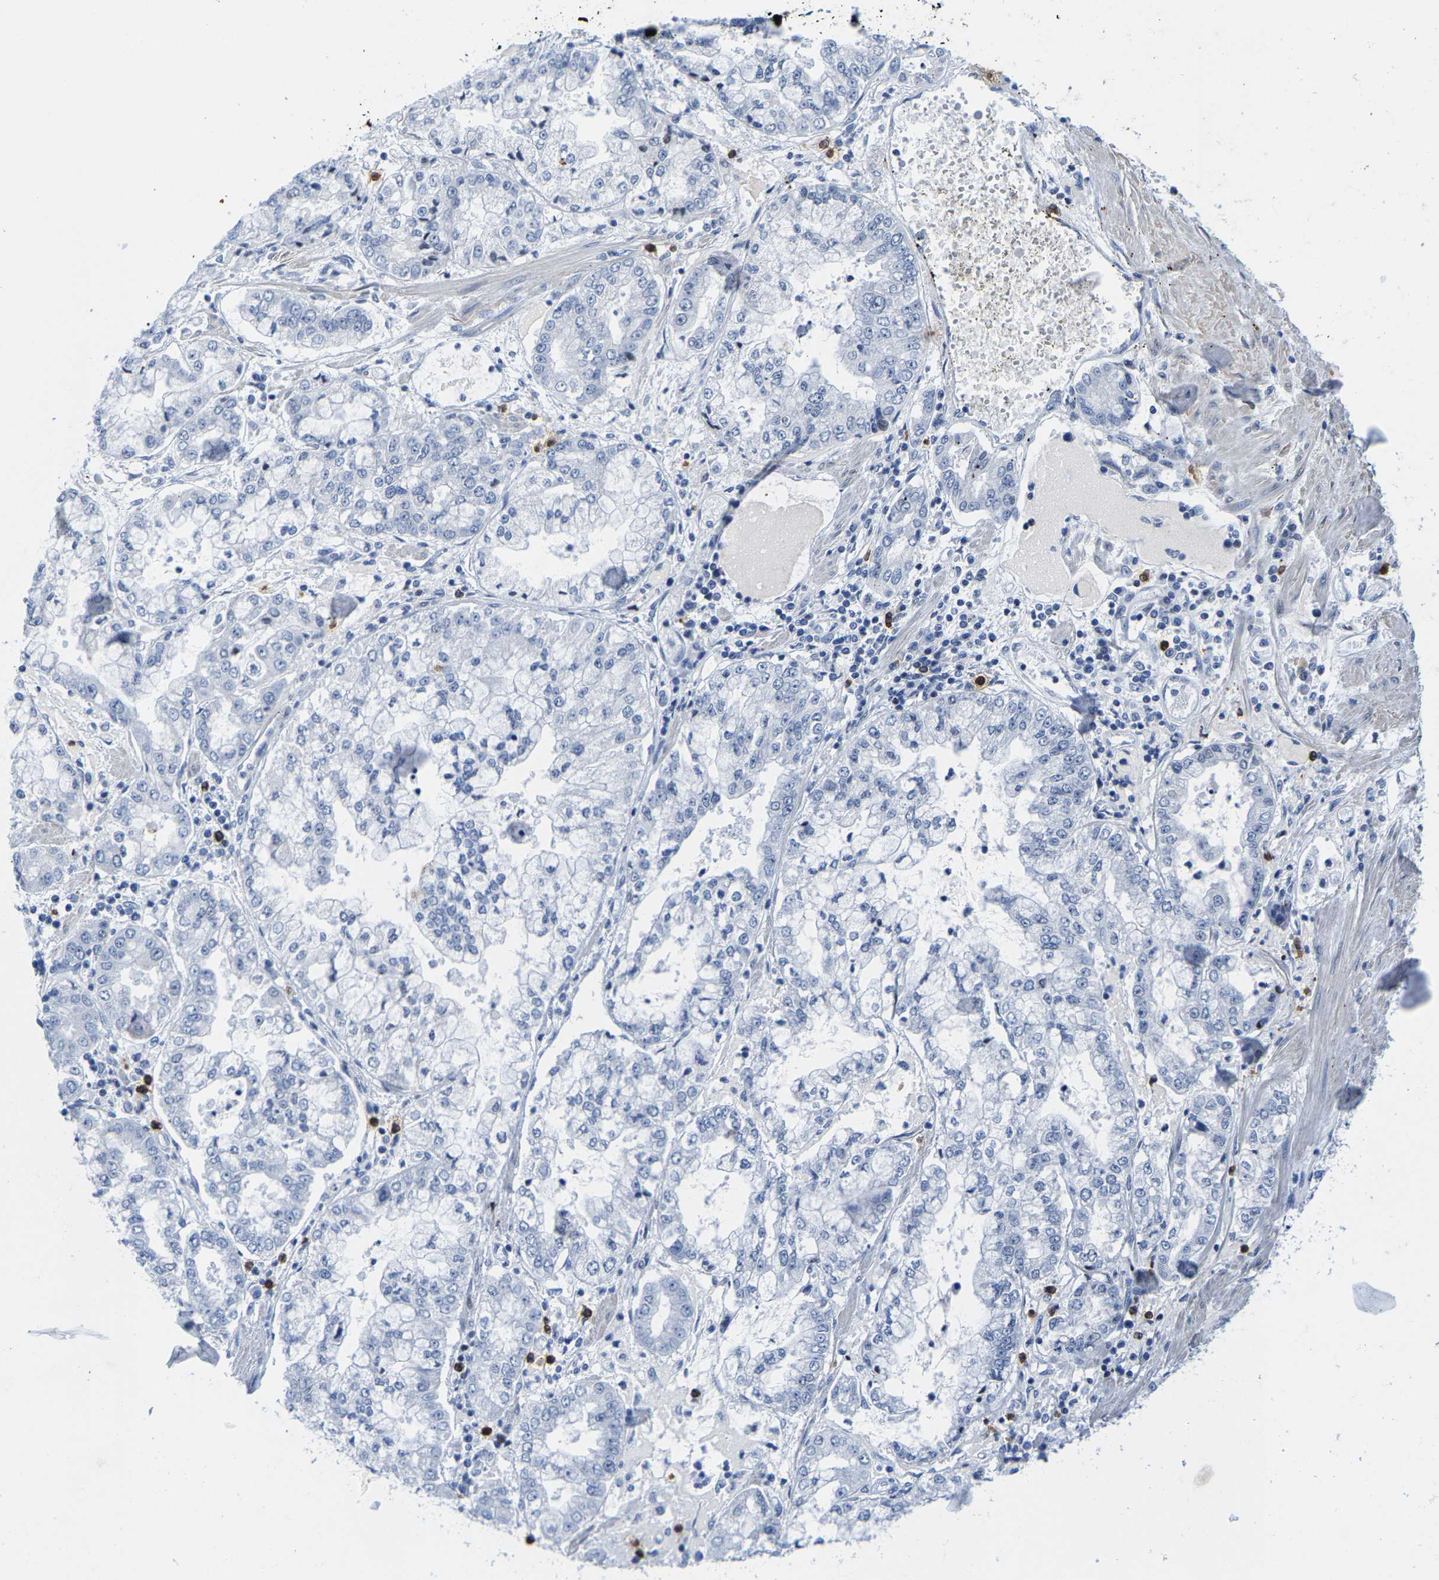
{"staining": {"intensity": "negative", "quantity": "none", "location": "none"}, "tissue": "stomach cancer", "cell_type": "Tumor cells", "image_type": "cancer", "snomed": [{"axis": "morphology", "description": "Adenocarcinoma, NOS"}, {"axis": "topography", "description": "Stomach"}], "caption": "This is an IHC photomicrograph of stomach adenocarcinoma. There is no expression in tumor cells.", "gene": "SETD1B", "patient": {"sex": "male", "age": 76}}